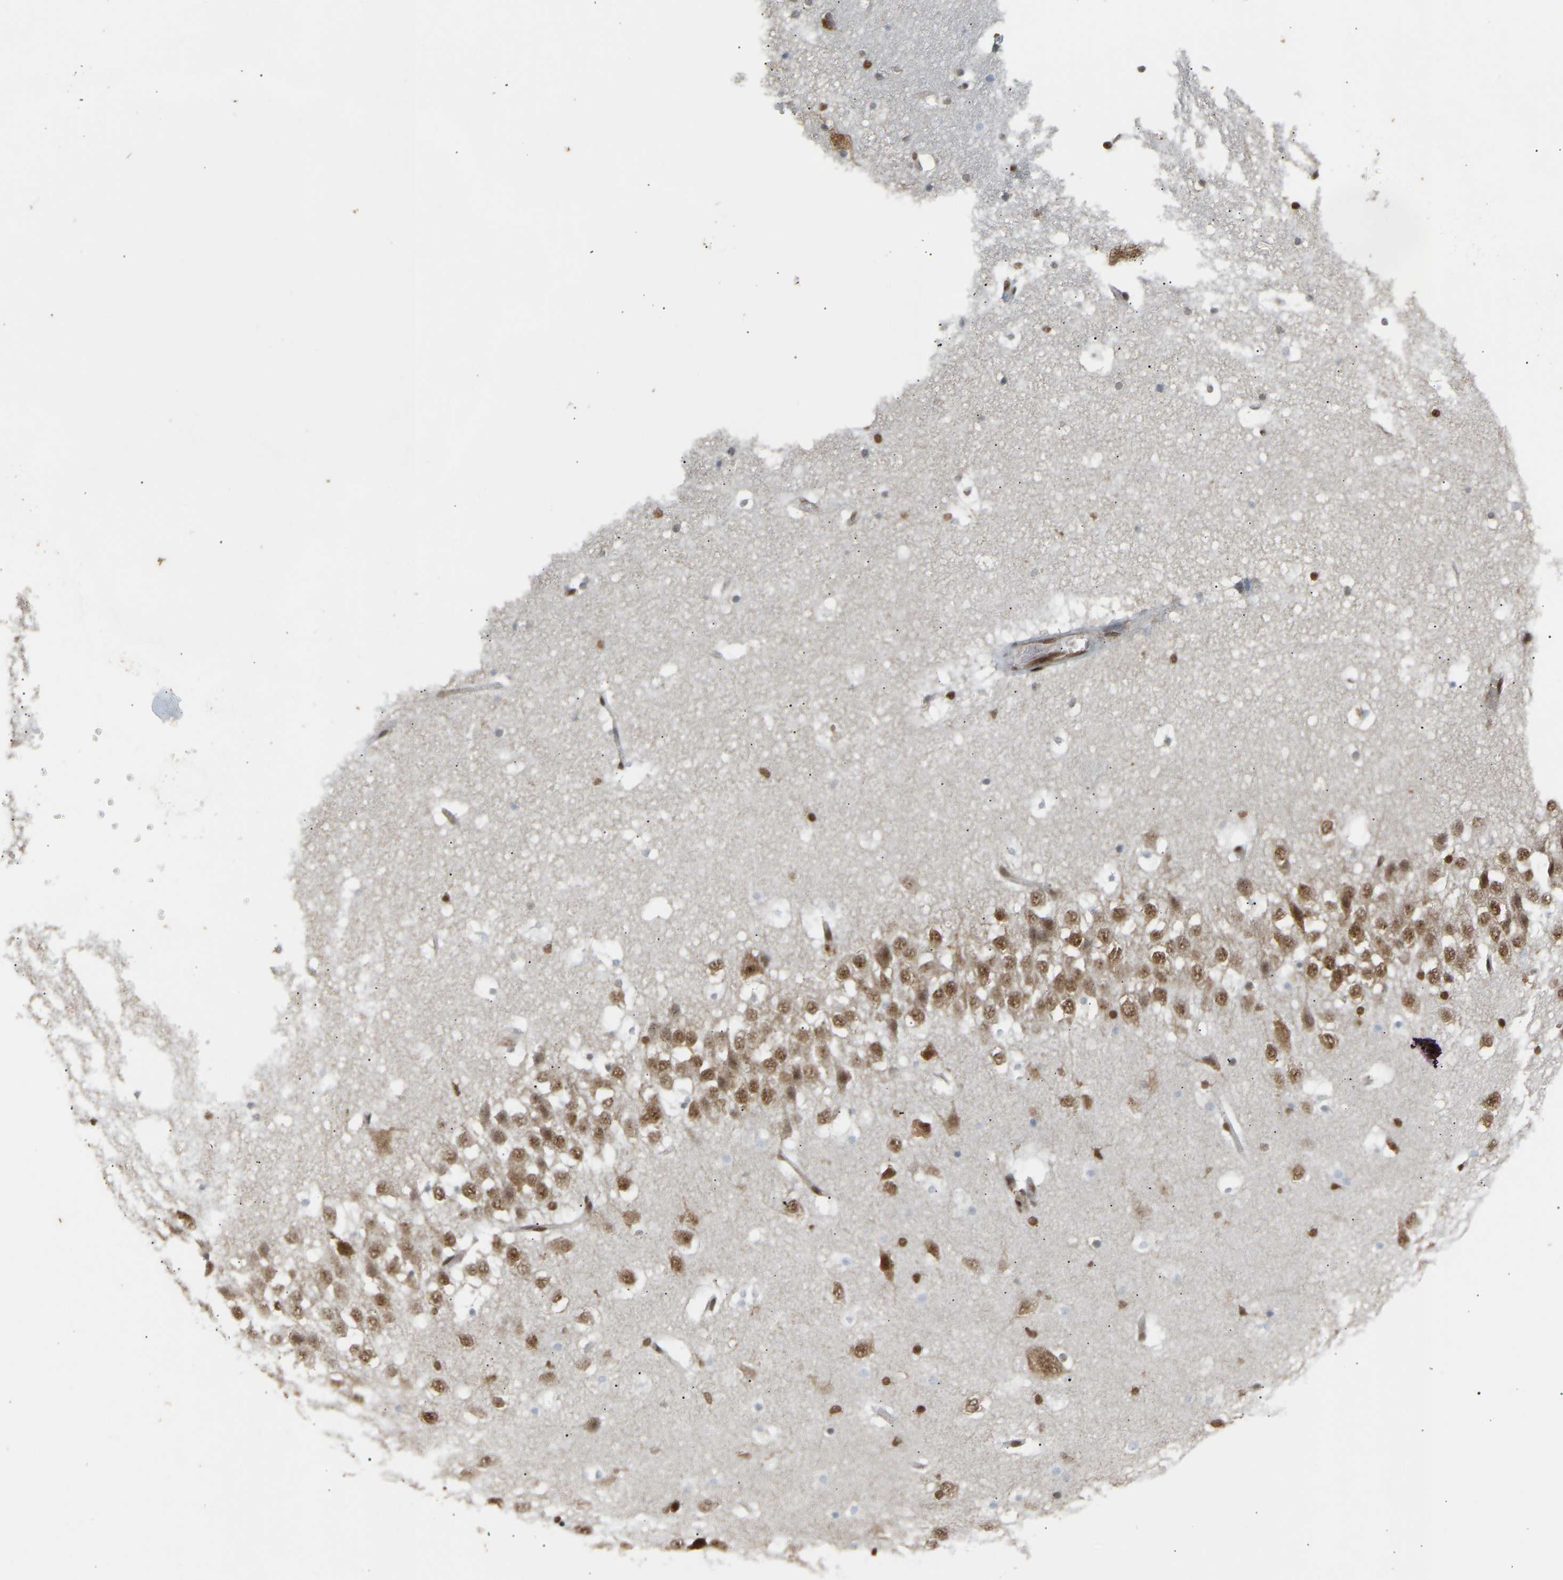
{"staining": {"intensity": "moderate", "quantity": ">75%", "location": "nuclear"}, "tissue": "hippocampus", "cell_type": "Glial cells", "image_type": "normal", "snomed": [{"axis": "morphology", "description": "Normal tissue, NOS"}, {"axis": "topography", "description": "Hippocampus"}], "caption": "Immunohistochemistry image of unremarkable hippocampus: human hippocampus stained using immunohistochemistry shows medium levels of moderate protein expression localized specifically in the nuclear of glial cells, appearing as a nuclear brown color.", "gene": "ALYREF", "patient": {"sex": "male", "age": 45}}